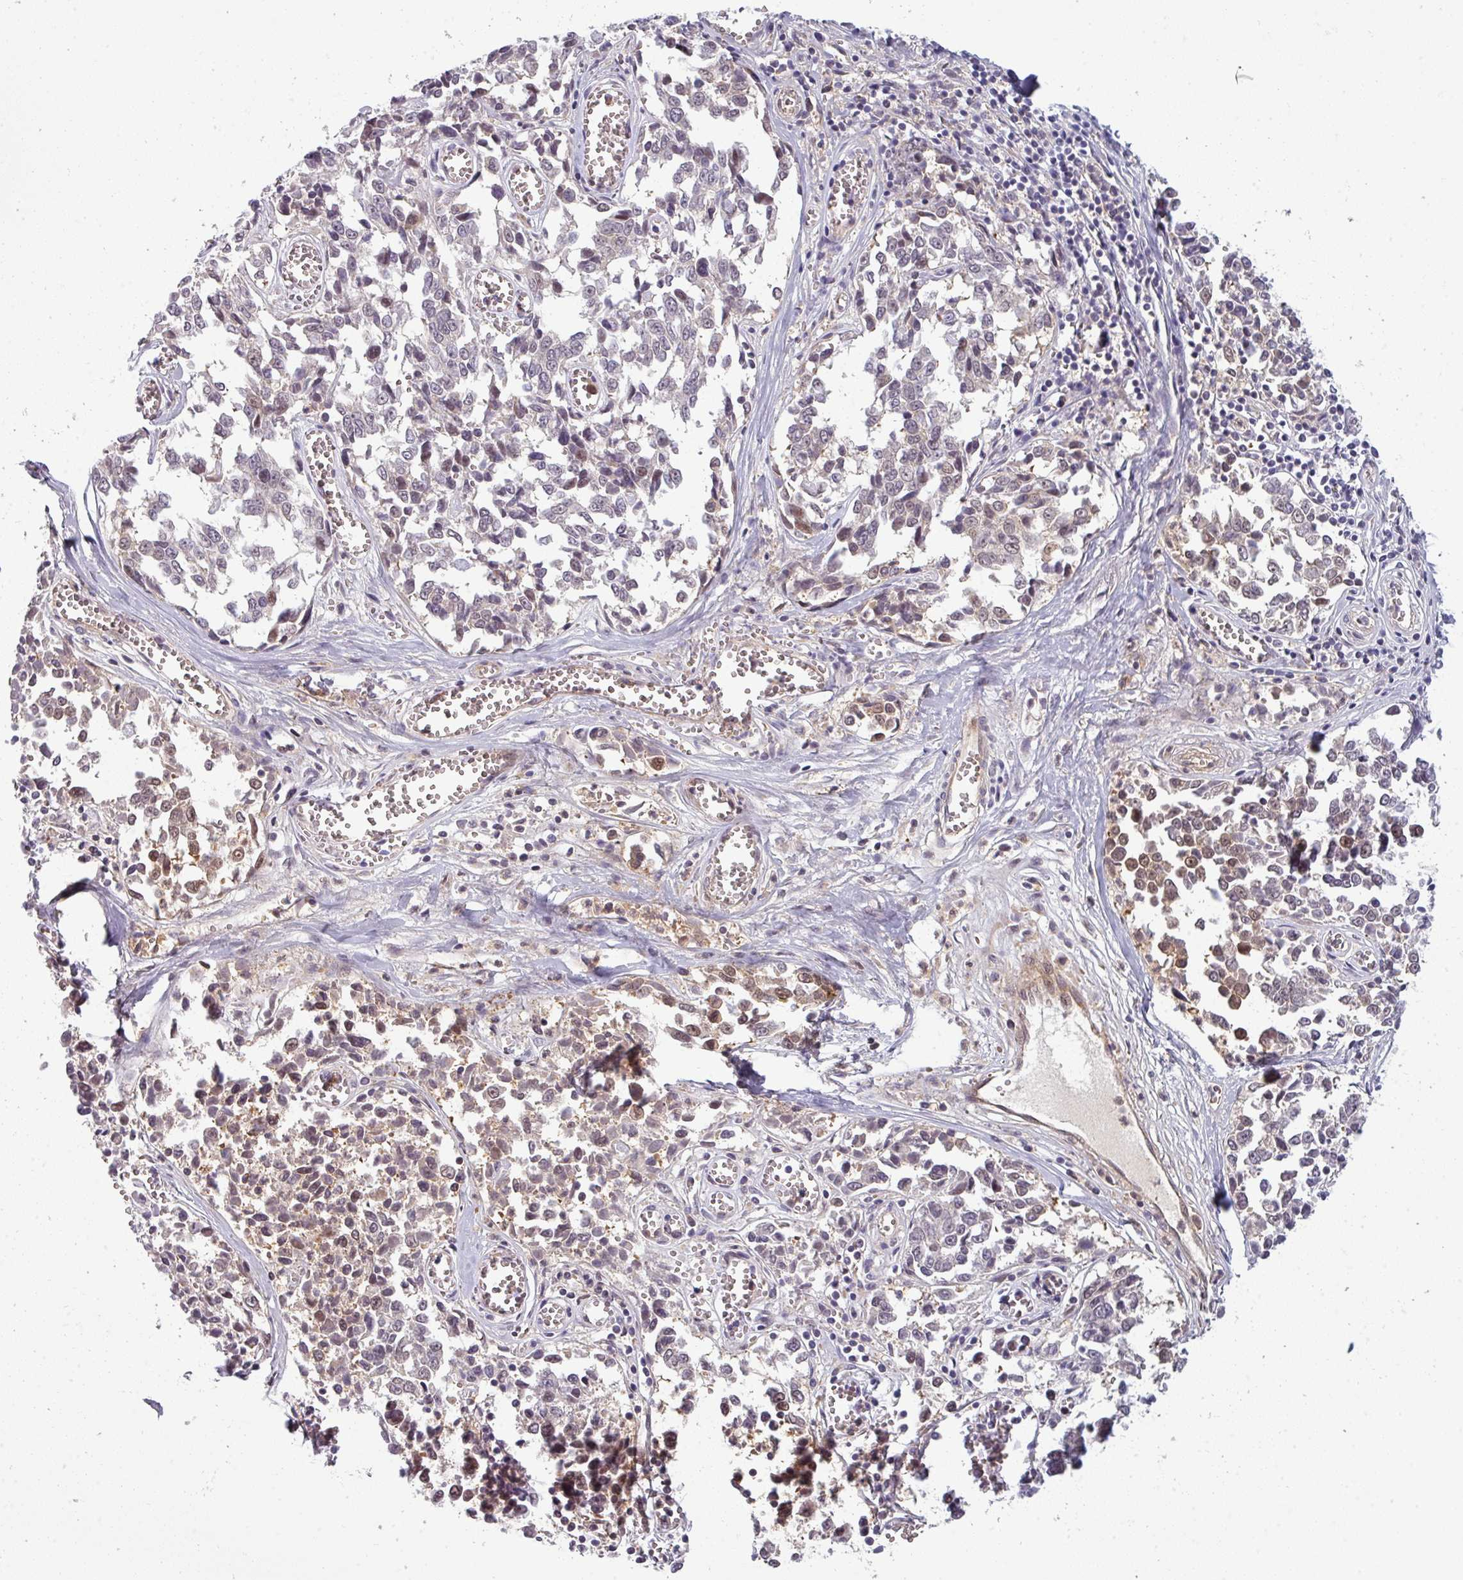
{"staining": {"intensity": "weak", "quantity": "<25%", "location": "cytoplasmic/membranous,nuclear"}, "tissue": "melanoma", "cell_type": "Tumor cells", "image_type": "cancer", "snomed": [{"axis": "morphology", "description": "Malignant melanoma, NOS"}, {"axis": "topography", "description": "Skin"}], "caption": "Immunohistochemistry (IHC) of human melanoma demonstrates no staining in tumor cells.", "gene": "PRAMEF12", "patient": {"sex": "female", "age": 64}}